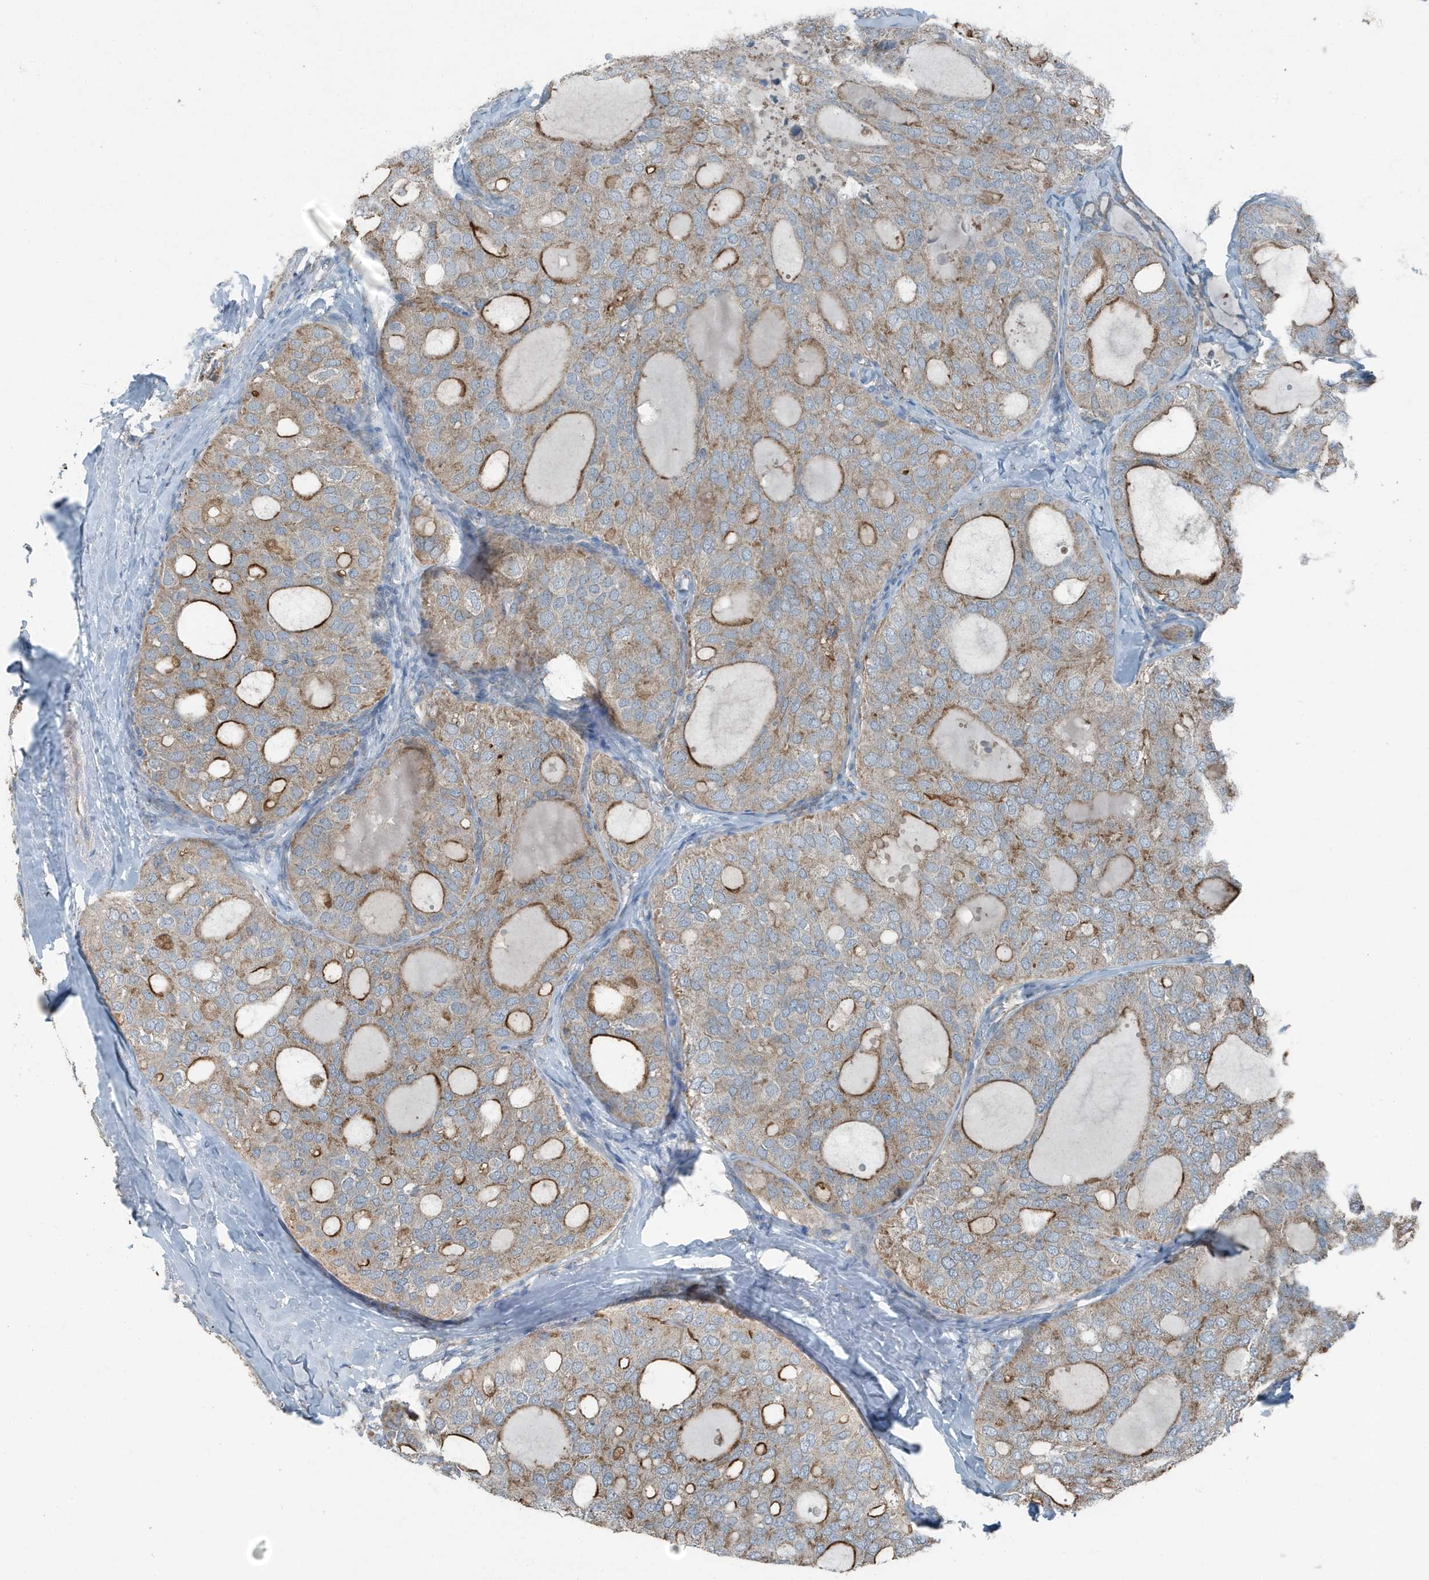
{"staining": {"intensity": "moderate", "quantity": "<25%", "location": "cytoplasmic/membranous"}, "tissue": "thyroid cancer", "cell_type": "Tumor cells", "image_type": "cancer", "snomed": [{"axis": "morphology", "description": "Follicular adenoma carcinoma, NOS"}, {"axis": "topography", "description": "Thyroid gland"}], "caption": "Moderate cytoplasmic/membranous protein positivity is seen in approximately <25% of tumor cells in thyroid cancer (follicular adenoma carcinoma).", "gene": "MT-CYB", "patient": {"sex": "male", "age": 75}}